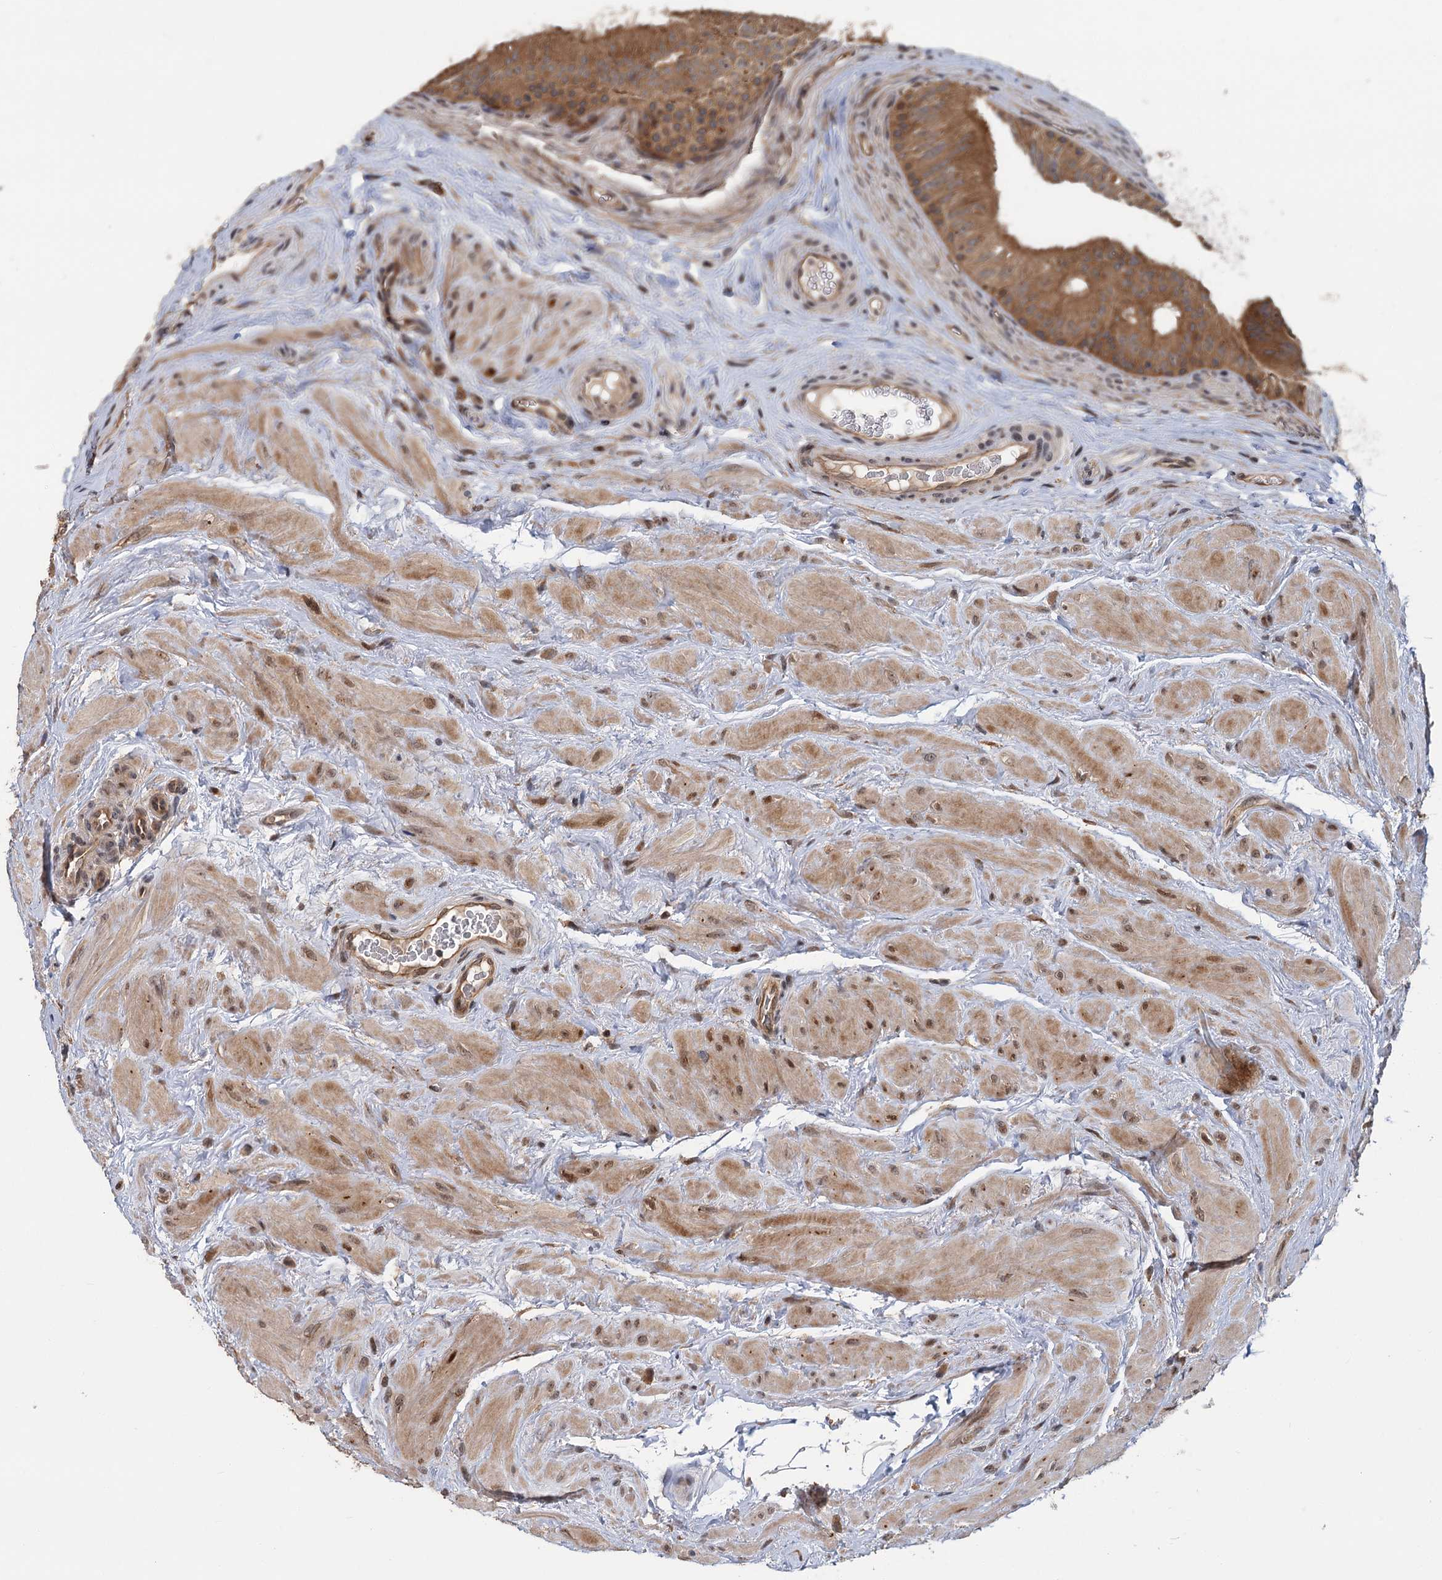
{"staining": {"intensity": "strong", "quantity": ">75%", "location": "cytoplasmic/membranous"}, "tissue": "epididymis", "cell_type": "Glandular cells", "image_type": "normal", "snomed": [{"axis": "morphology", "description": "Normal tissue, NOS"}, {"axis": "topography", "description": "Epididymis"}], "caption": "An IHC photomicrograph of normal tissue is shown. Protein staining in brown highlights strong cytoplasmic/membranous positivity in epididymis within glandular cells. (Stains: DAB in brown, nuclei in blue, Microscopy: brightfield microscopy at high magnification).", "gene": "KANSL2", "patient": {"sex": "male", "age": 46}}